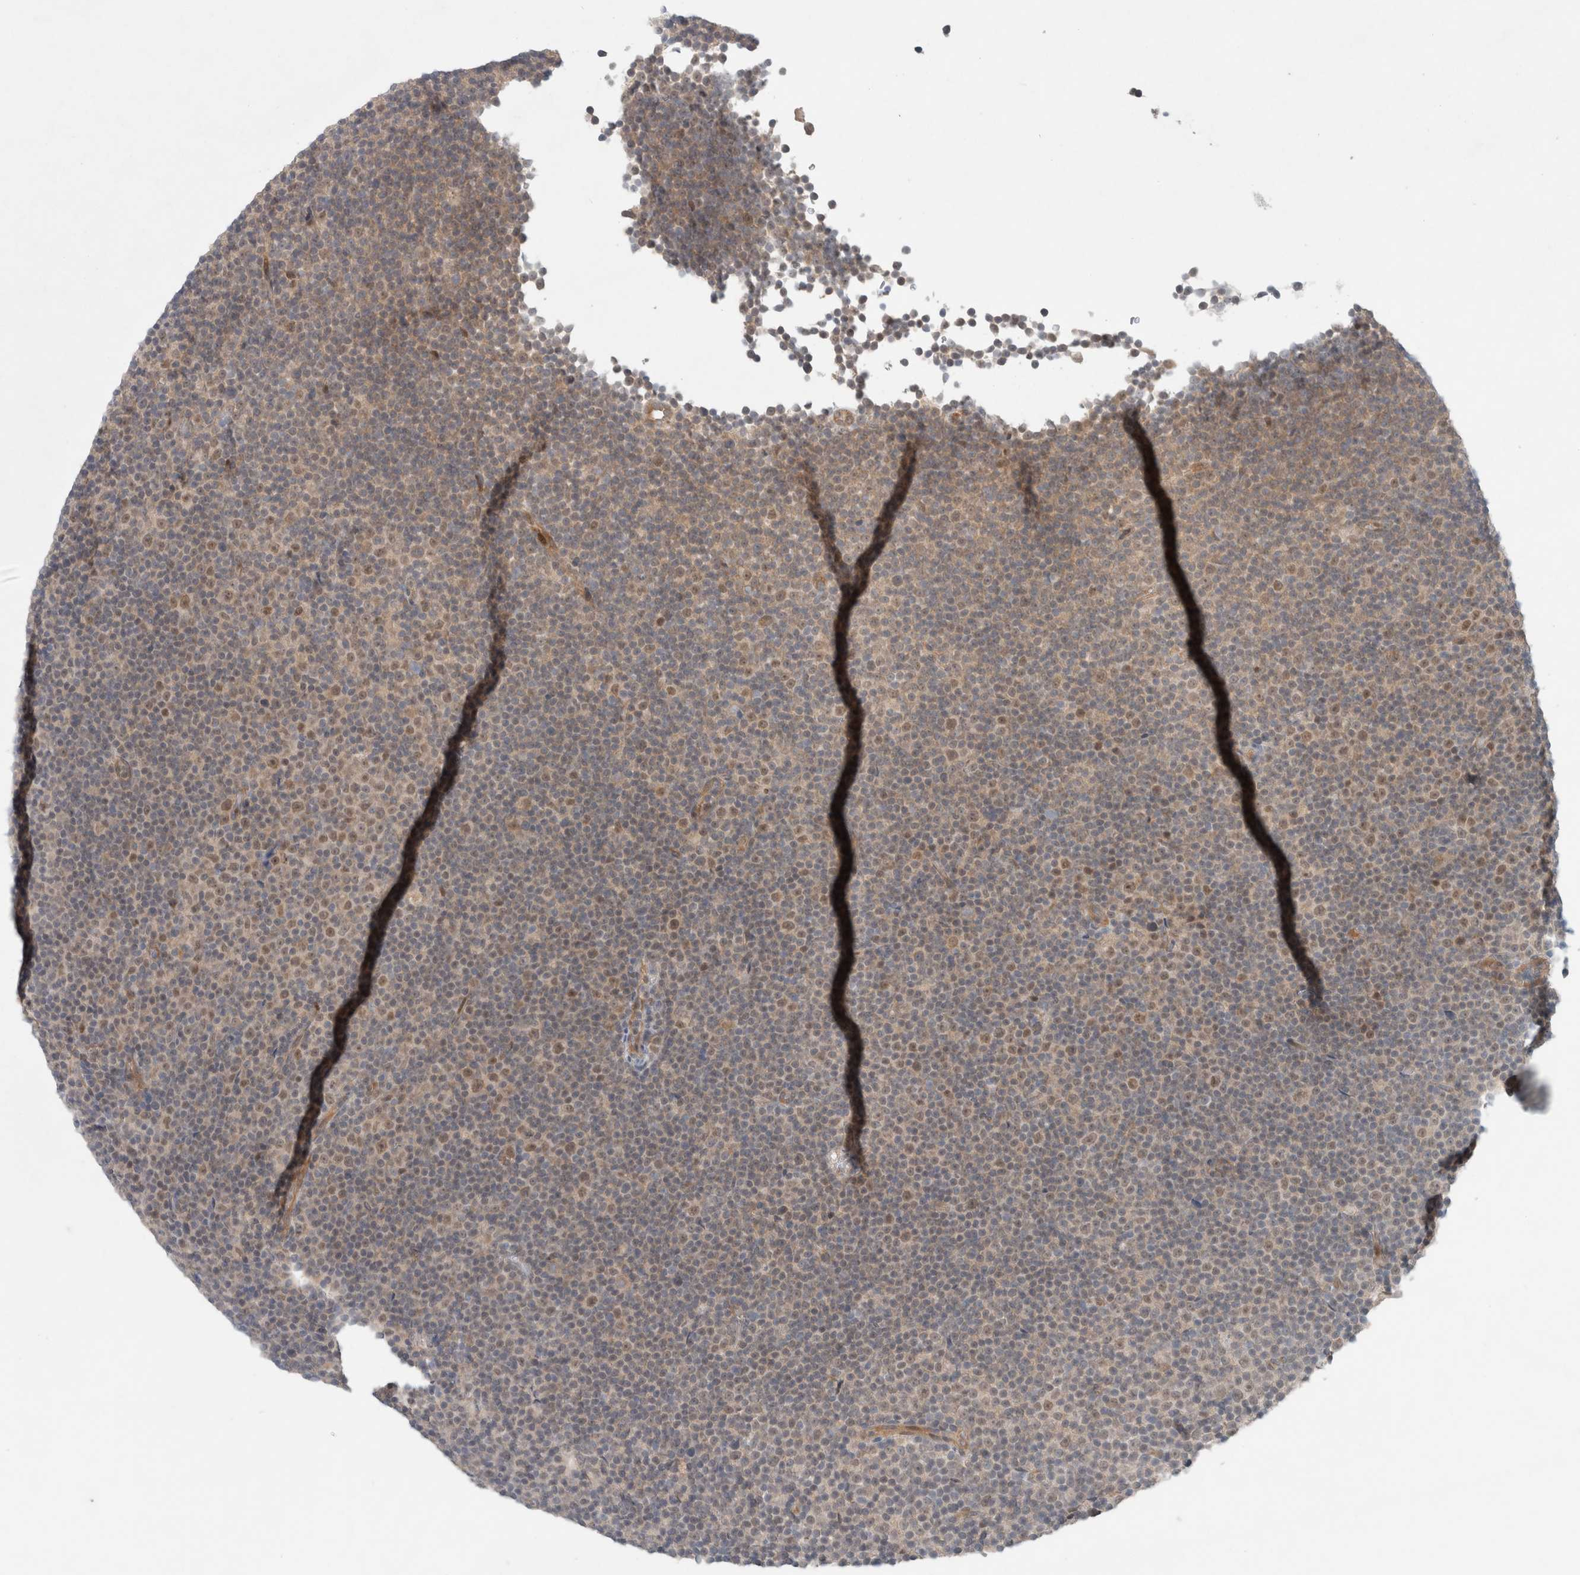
{"staining": {"intensity": "weak", "quantity": "25%-75%", "location": "cytoplasmic/membranous,nuclear"}, "tissue": "lymphoma", "cell_type": "Tumor cells", "image_type": "cancer", "snomed": [{"axis": "morphology", "description": "Malignant lymphoma, non-Hodgkin's type, Low grade"}, {"axis": "topography", "description": "Lymph node"}], "caption": "Protein expression analysis of human lymphoma reveals weak cytoplasmic/membranous and nuclear expression in about 25%-75% of tumor cells.", "gene": "RASAL2", "patient": {"sex": "female", "age": 67}}